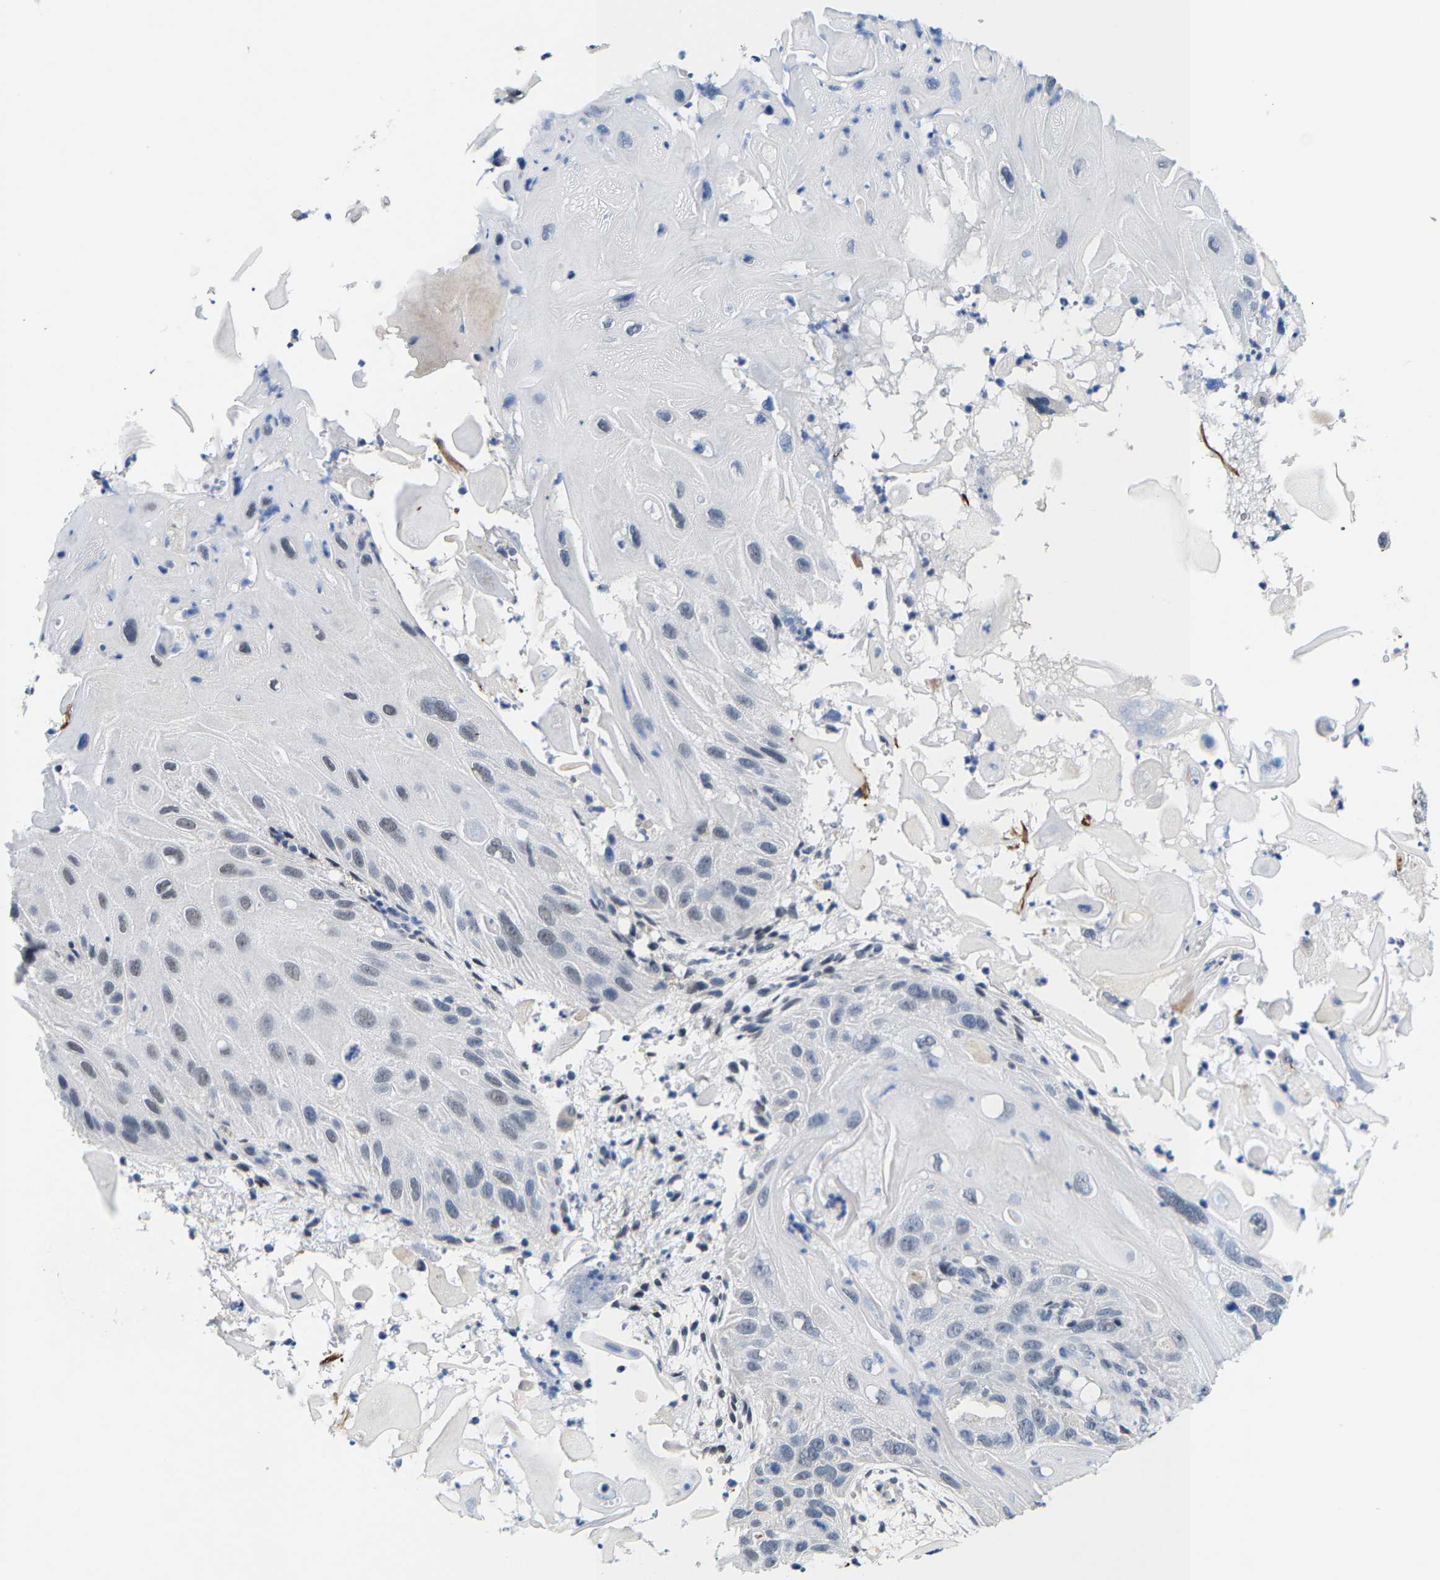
{"staining": {"intensity": "negative", "quantity": "none", "location": "none"}, "tissue": "skin cancer", "cell_type": "Tumor cells", "image_type": "cancer", "snomed": [{"axis": "morphology", "description": "Squamous cell carcinoma, NOS"}, {"axis": "topography", "description": "Skin"}], "caption": "The photomicrograph reveals no significant expression in tumor cells of skin cancer (squamous cell carcinoma). (Brightfield microscopy of DAB (3,3'-diaminobenzidine) immunohistochemistry at high magnification).", "gene": "SETD1B", "patient": {"sex": "female", "age": 77}}